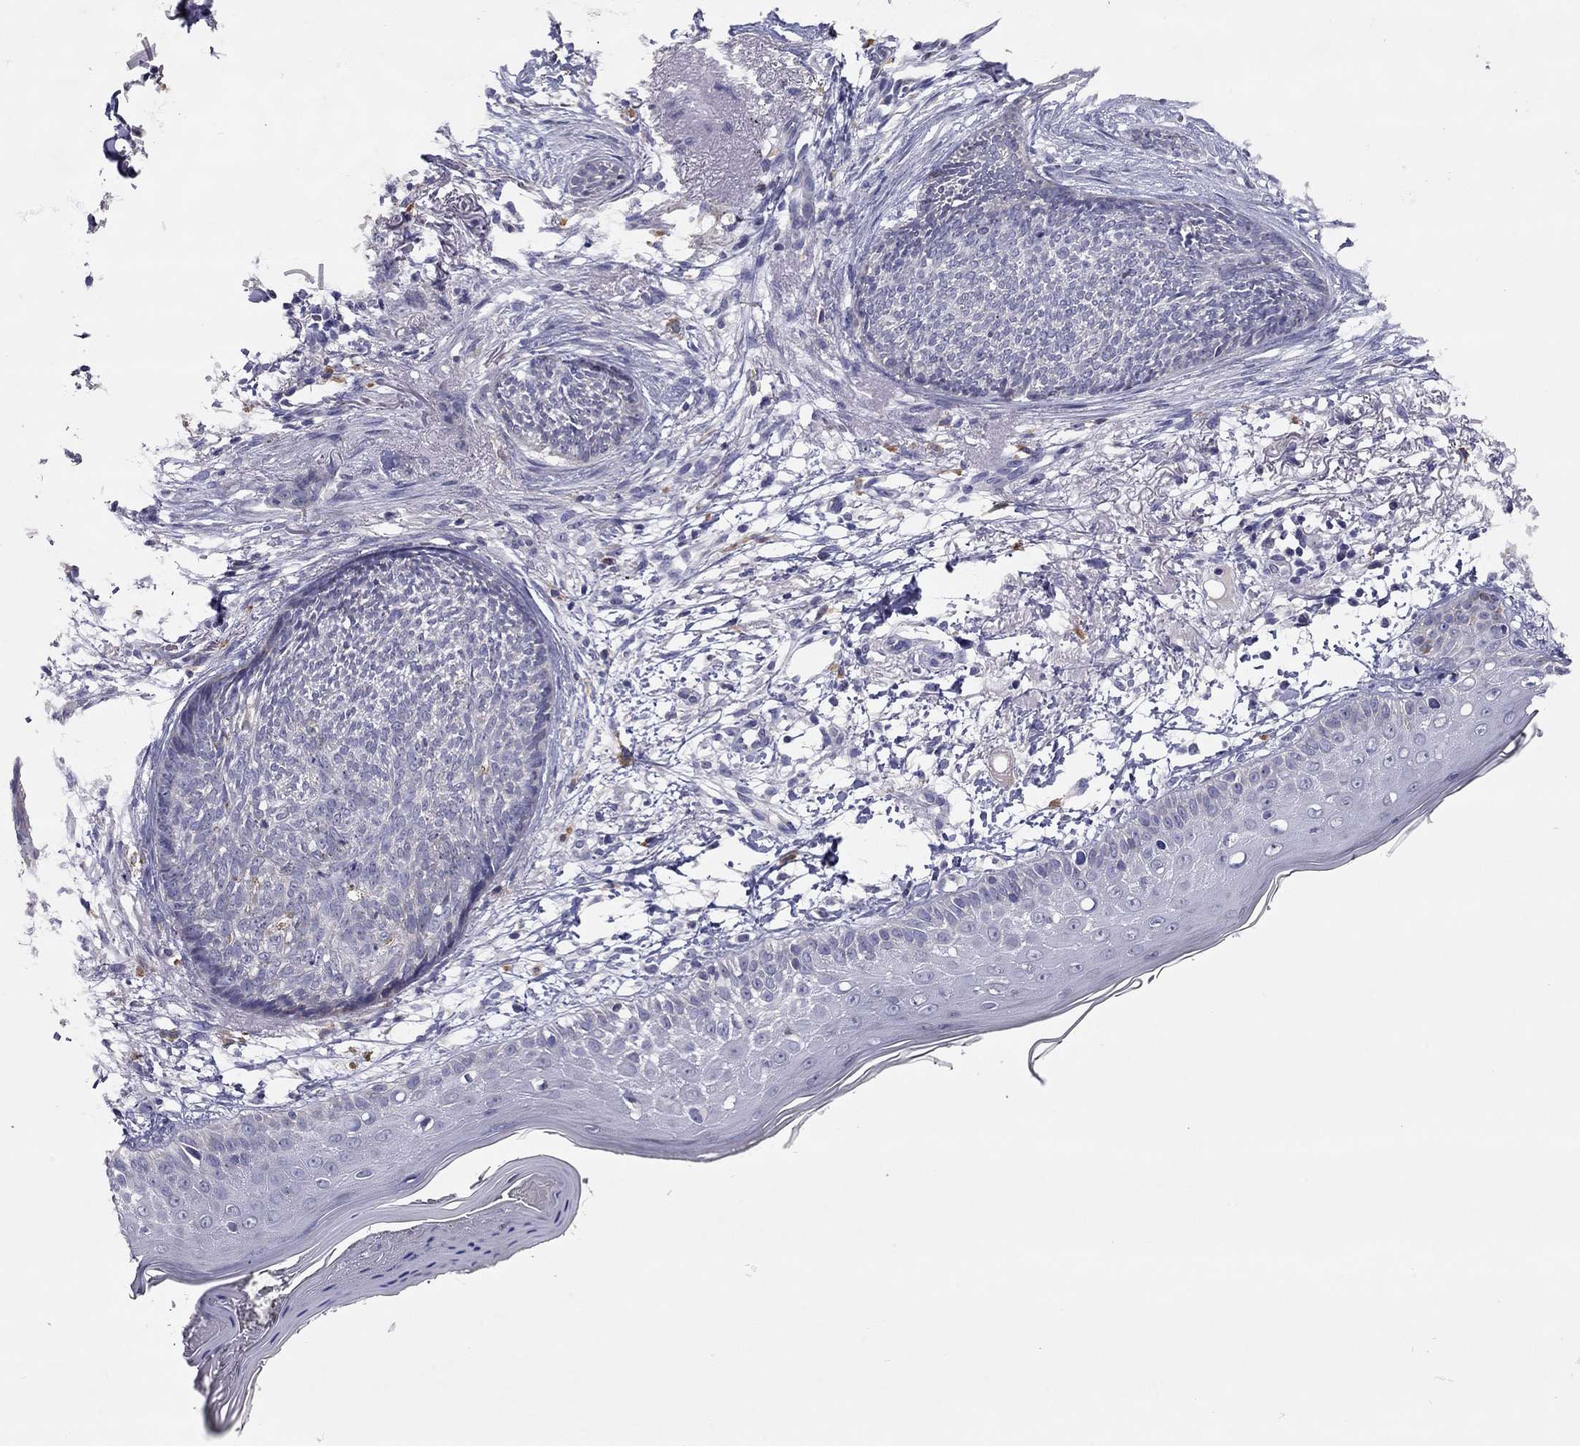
{"staining": {"intensity": "negative", "quantity": "none", "location": "none"}, "tissue": "skin cancer", "cell_type": "Tumor cells", "image_type": "cancer", "snomed": [{"axis": "morphology", "description": "Normal tissue, NOS"}, {"axis": "morphology", "description": "Basal cell carcinoma"}, {"axis": "topography", "description": "Skin"}], "caption": "Immunohistochemistry image of neoplastic tissue: skin basal cell carcinoma stained with DAB (3,3'-diaminobenzidine) displays no significant protein expression in tumor cells.", "gene": "SCARB1", "patient": {"sex": "male", "age": 84}}